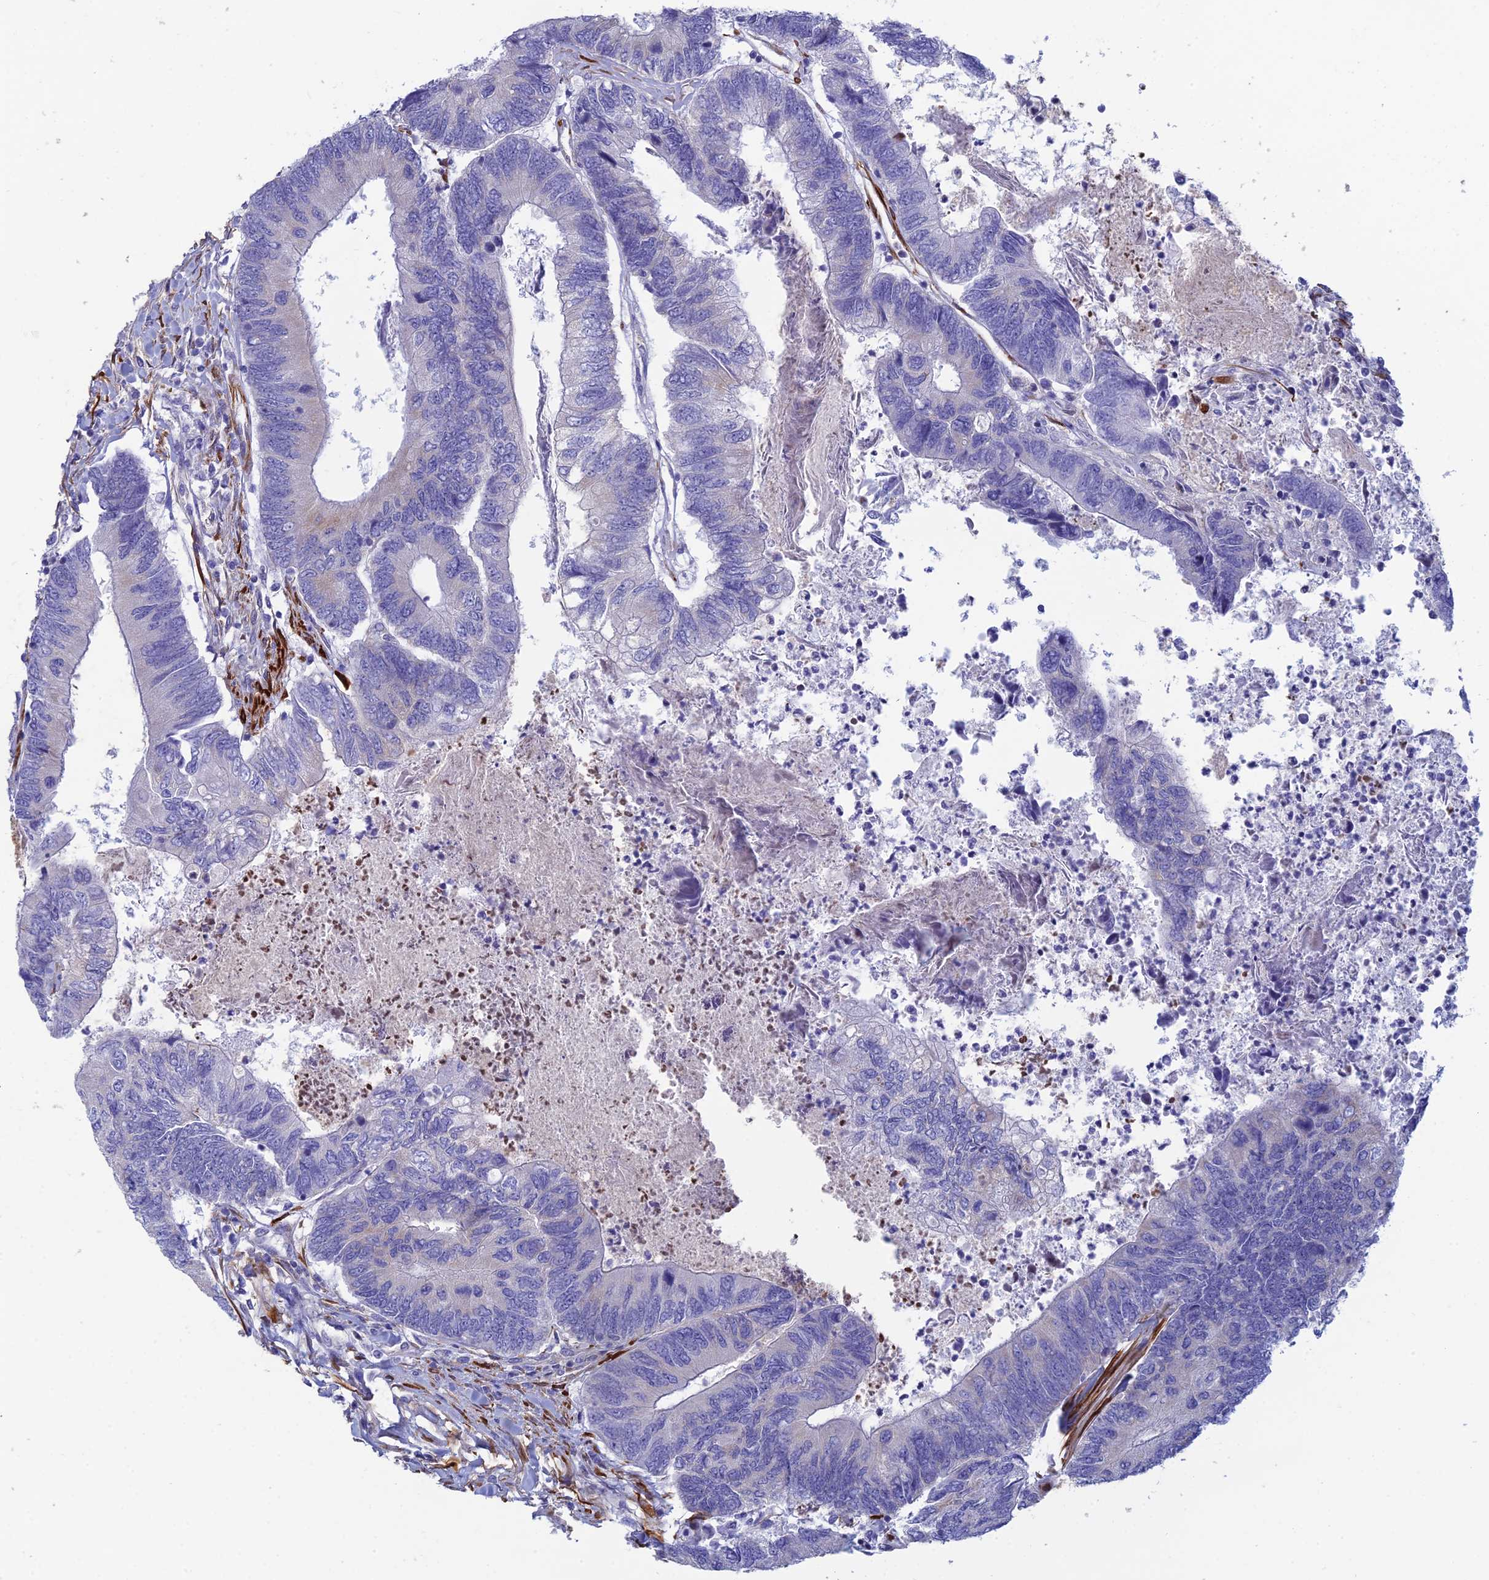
{"staining": {"intensity": "negative", "quantity": "none", "location": "none"}, "tissue": "colorectal cancer", "cell_type": "Tumor cells", "image_type": "cancer", "snomed": [{"axis": "morphology", "description": "Adenocarcinoma, NOS"}, {"axis": "topography", "description": "Colon"}], "caption": "High power microscopy micrograph of an IHC photomicrograph of colorectal cancer, revealing no significant expression in tumor cells.", "gene": "PCDHA8", "patient": {"sex": "female", "age": 67}}